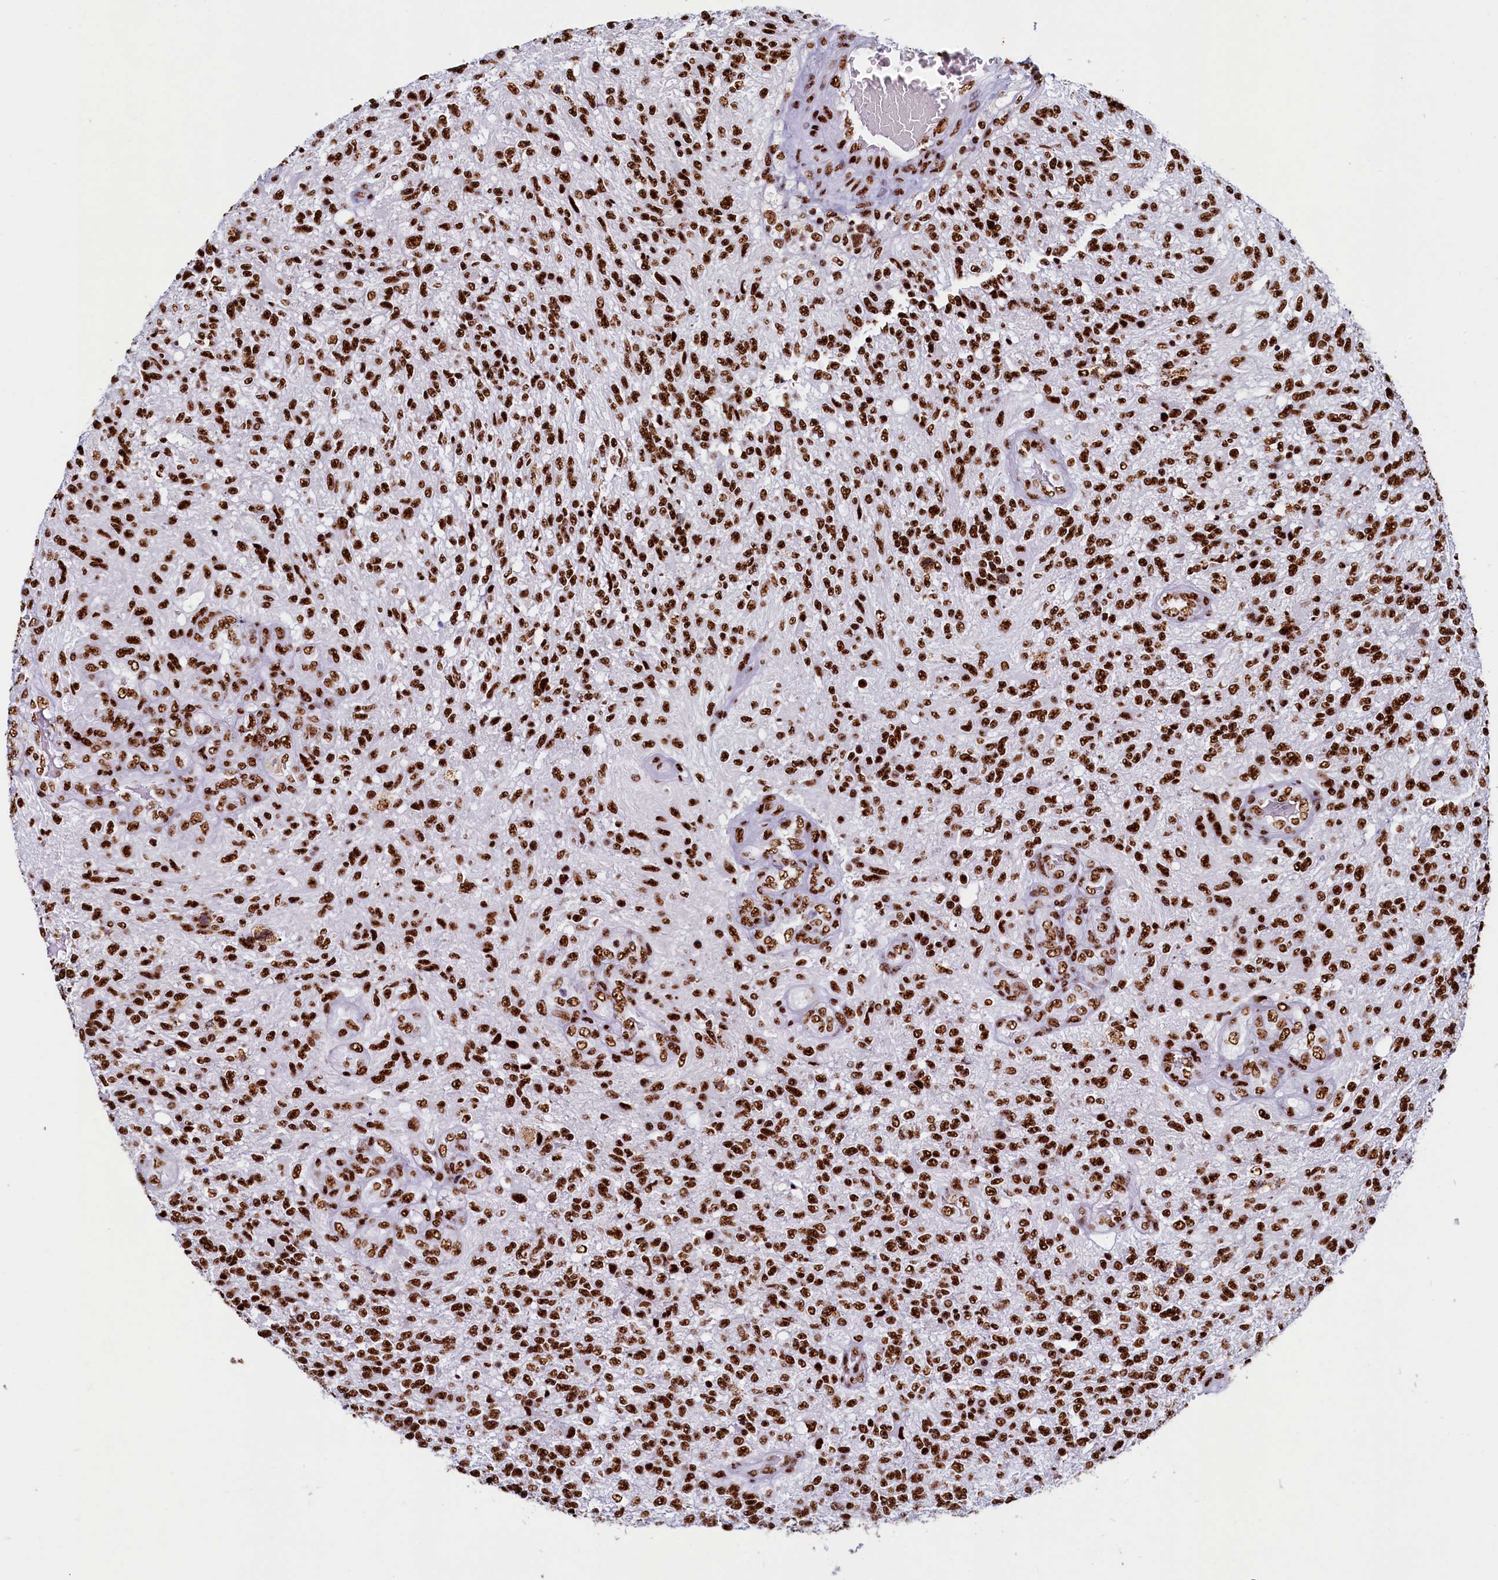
{"staining": {"intensity": "strong", "quantity": ">75%", "location": "nuclear"}, "tissue": "glioma", "cell_type": "Tumor cells", "image_type": "cancer", "snomed": [{"axis": "morphology", "description": "Glioma, malignant, High grade"}, {"axis": "topography", "description": "Brain"}], "caption": "About >75% of tumor cells in malignant glioma (high-grade) demonstrate strong nuclear protein staining as visualized by brown immunohistochemical staining.", "gene": "SRRM2", "patient": {"sex": "male", "age": 56}}